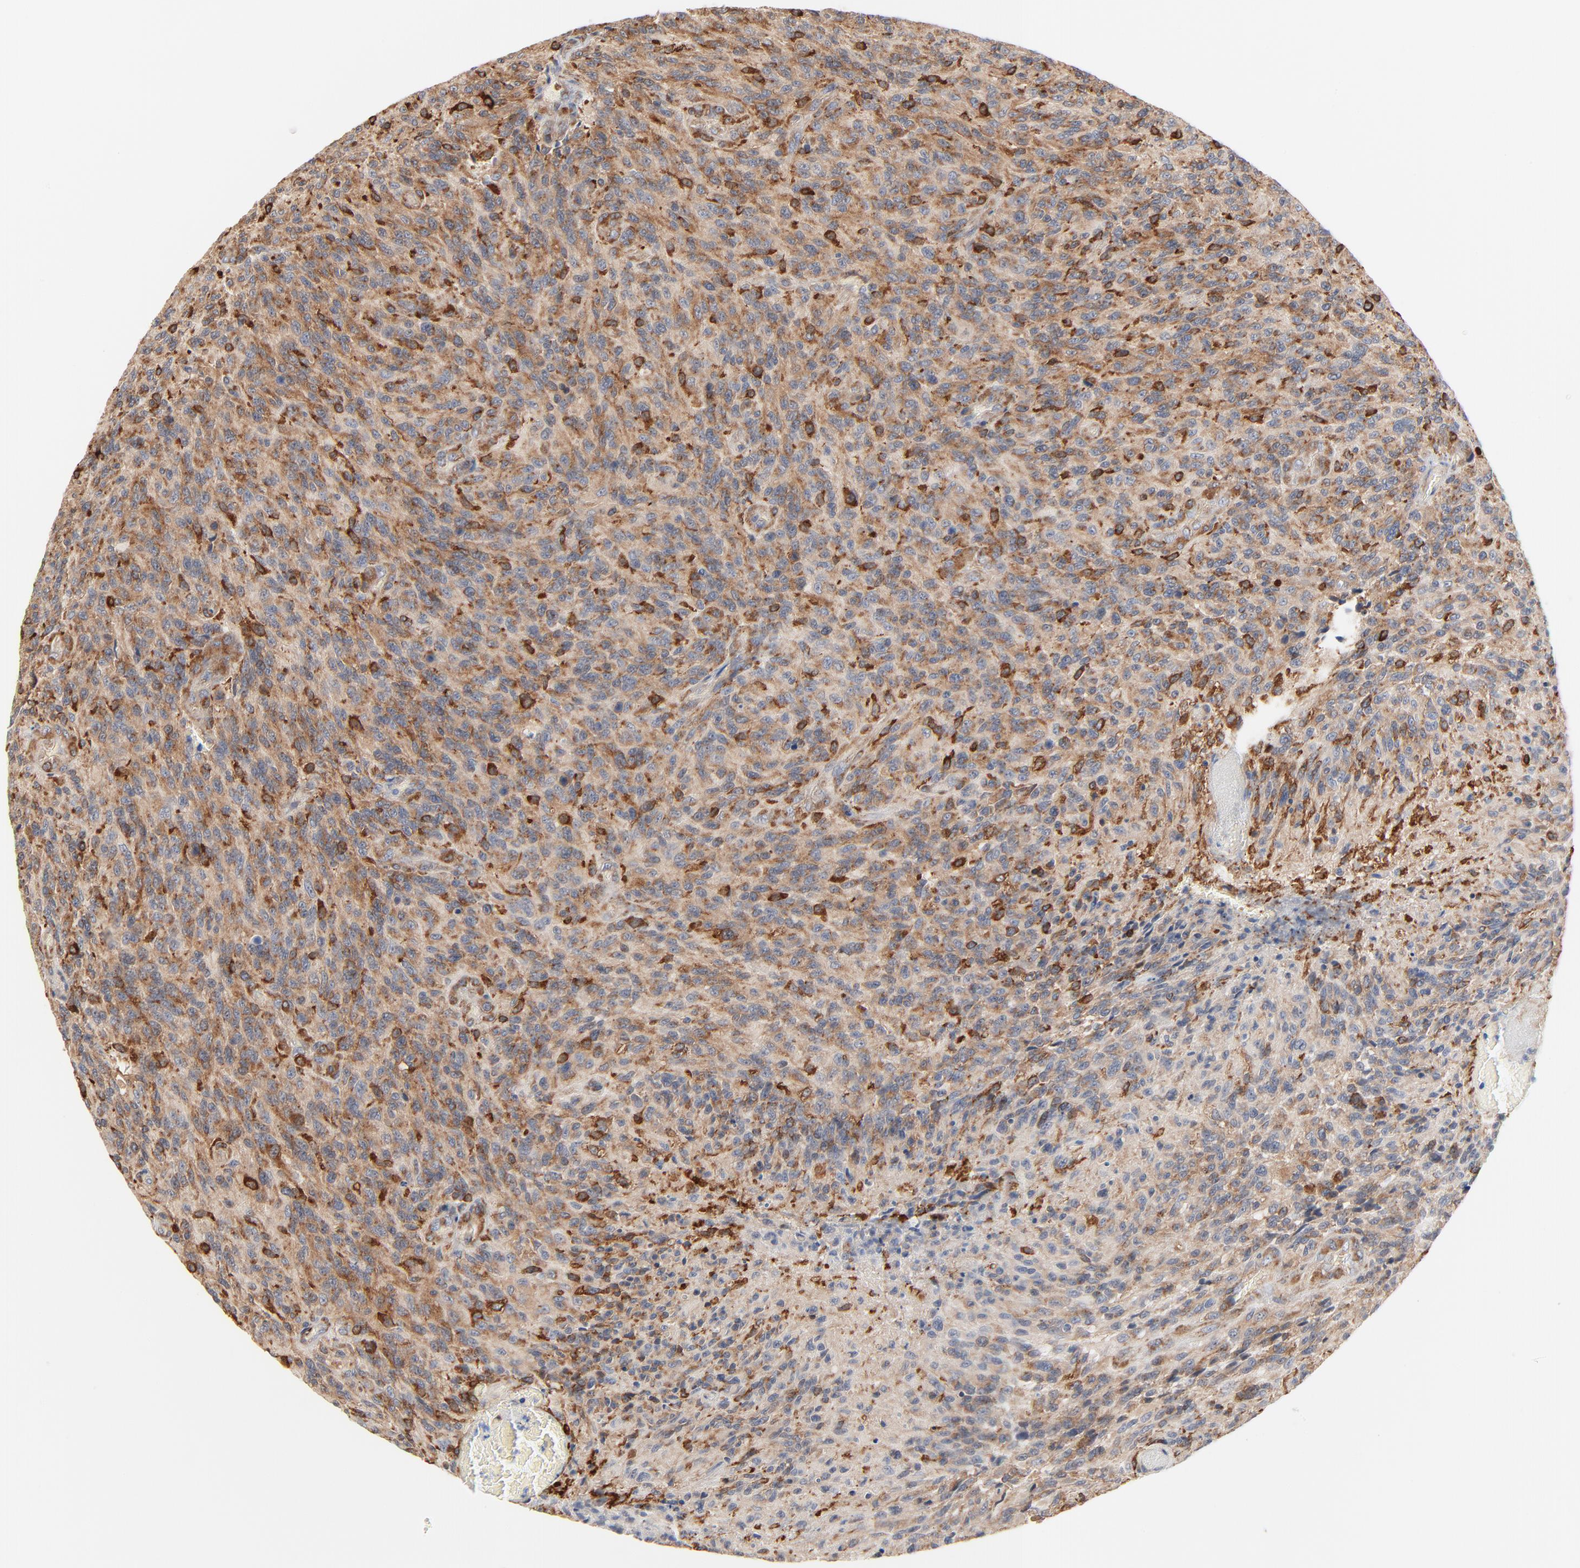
{"staining": {"intensity": "moderate", "quantity": "25%-75%", "location": "cytoplasmic/membranous"}, "tissue": "glioma", "cell_type": "Tumor cells", "image_type": "cancer", "snomed": [{"axis": "morphology", "description": "Normal tissue, NOS"}, {"axis": "morphology", "description": "Glioma, malignant, High grade"}, {"axis": "topography", "description": "Cerebral cortex"}], "caption": "Immunohistochemical staining of human glioma exhibits moderate cytoplasmic/membranous protein positivity in approximately 25%-75% of tumor cells.", "gene": "SH3KBP1", "patient": {"sex": "male", "age": 56}}